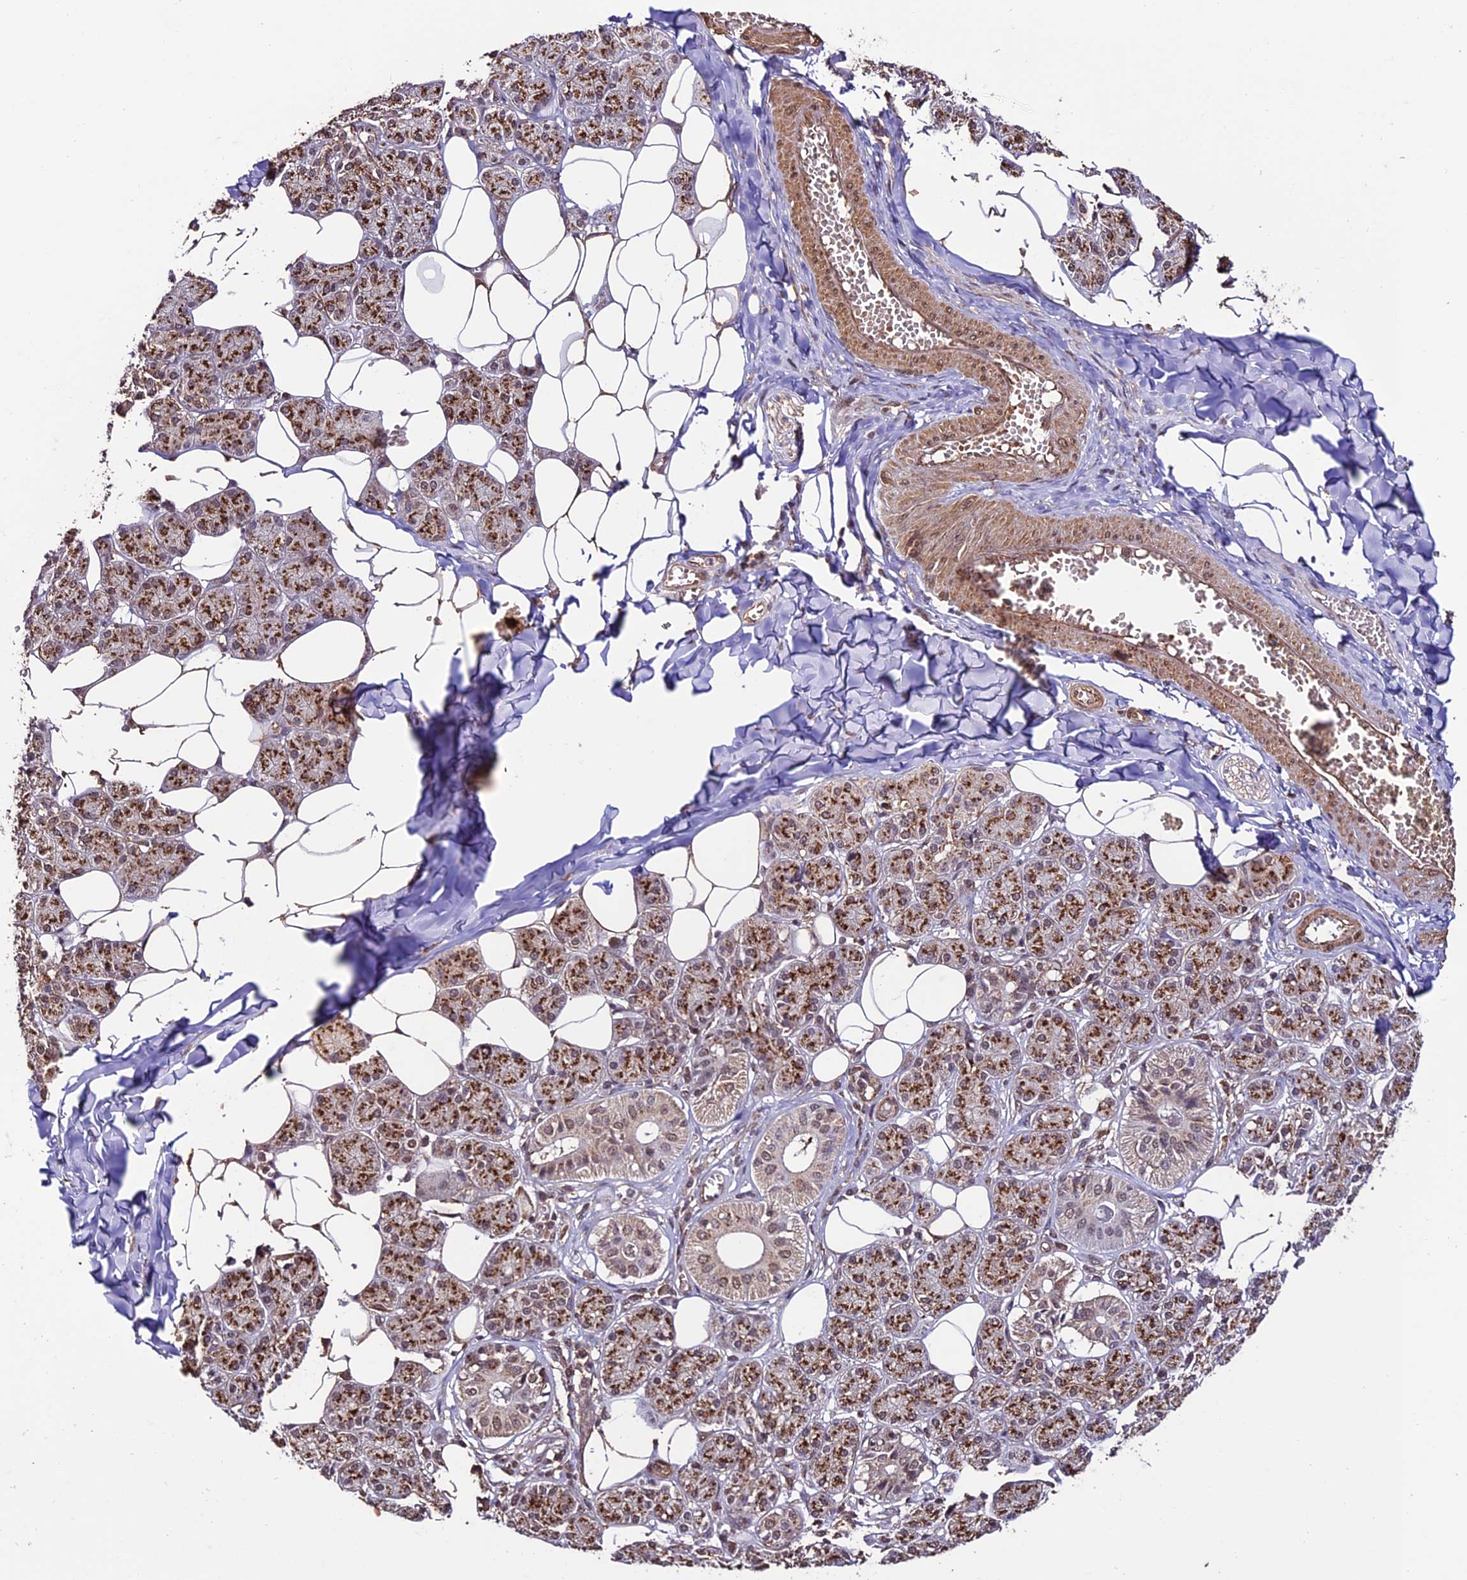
{"staining": {"intensity": "strong", "quantity": ">75%", "location": "cytoplasmic/membranous"}, "tissue": "salivary gland", "cell_type": "Glandular cells", "image_type": "normal", "snomed": [{"axis": "morphology", "description": "Normal tissue, NOS"}, {"axis": "topography", "description": "Salivary gland"}], "caption": "Immunohistochemical staining of normal salivary gland displays high levels of strong cytoplasmic/membranous expression in about >75% of glandular cells.", "gene": "CABIN1", "patient": {"sex": "female", "age": 33}}